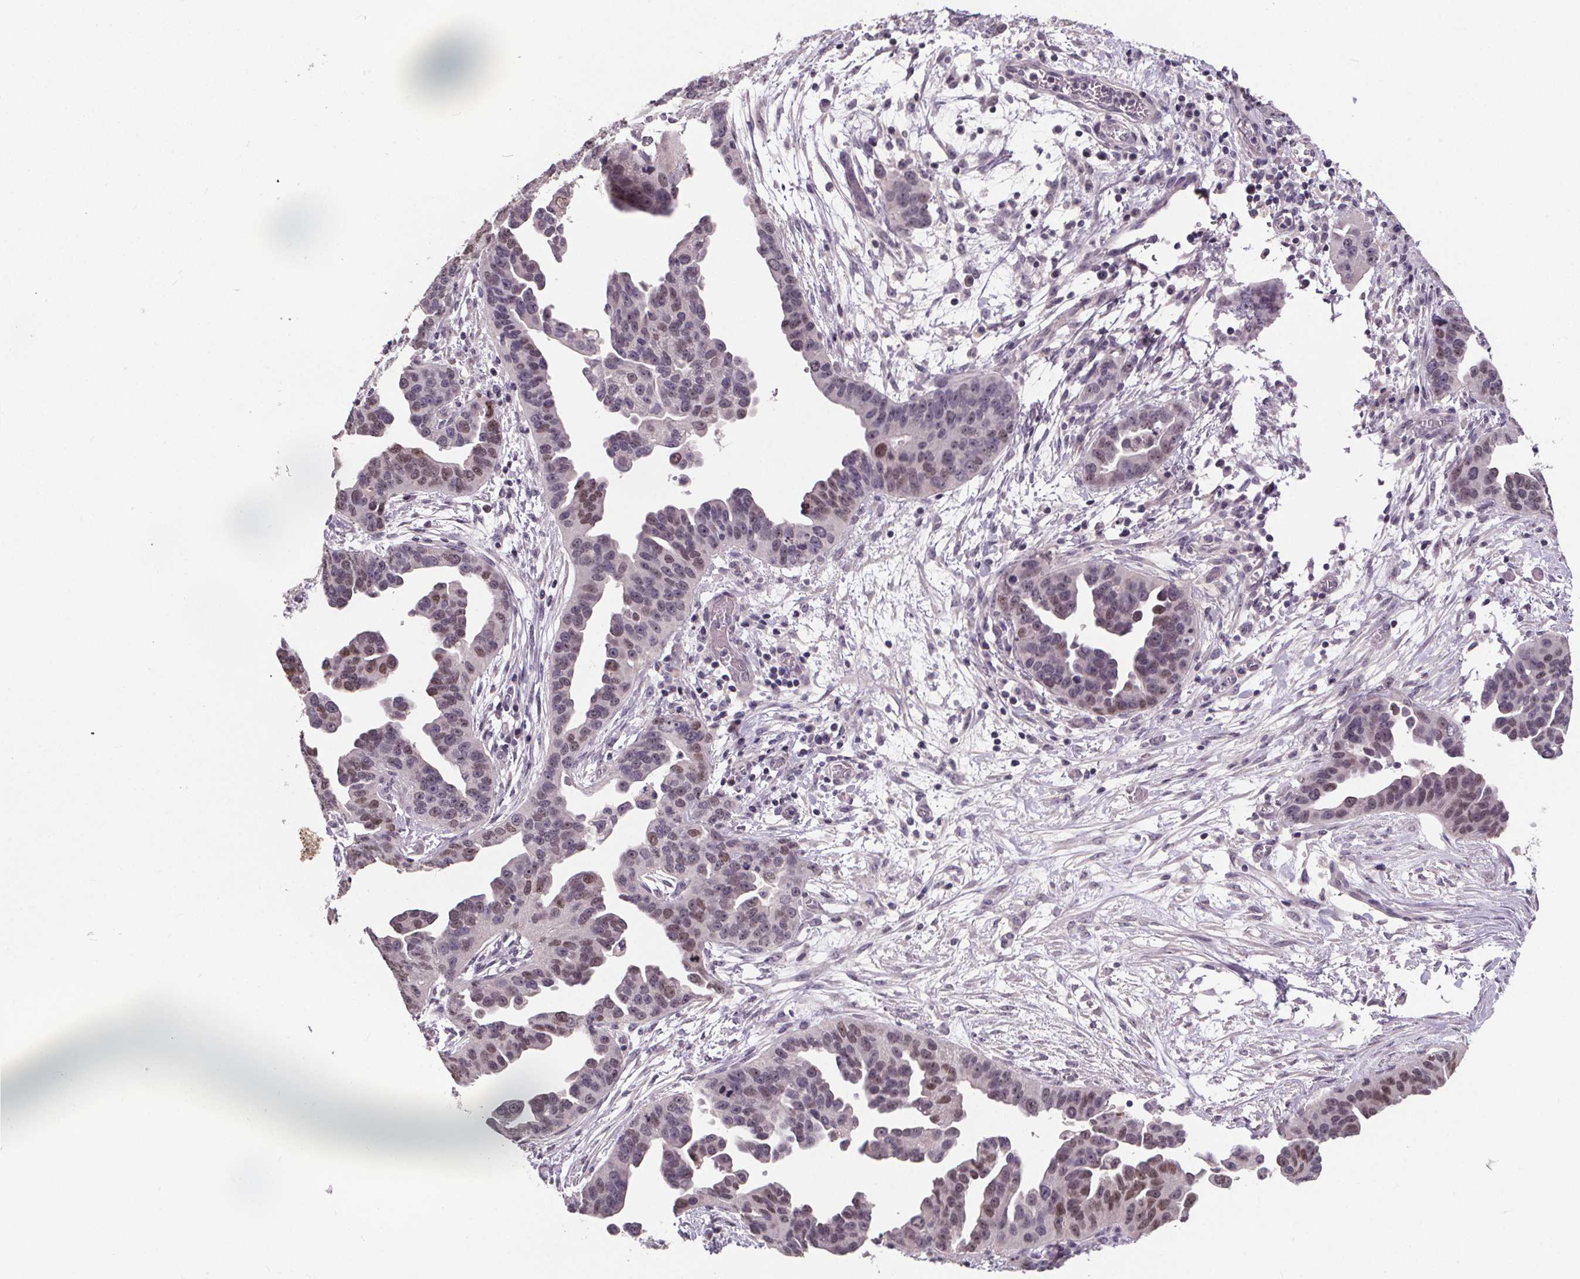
{"staining": {"intensity": "weak", "quantity": "25%-75%", "location": "nuclear"}, "tissue": "ovarian cancer", "cell_type": "Tumor cells", "image_type": "cancer", "snomed": [{"axis": "morphology", "description": "Cystadenocarcinoma, serous, NOS"}, {"axis": "topography", "description": "Ovary"}], "caption": "Serous cystadenocarcinoma (ovarian) stained with DAB (3,3'-diaminobenzidine) immunohistochemistry (IHC) displays low levels of weak nuclear positivity in about 25%-75% of tumor cells.", "gene": "NKX6-1", "patient": {"sex": "female", "age": 75}}